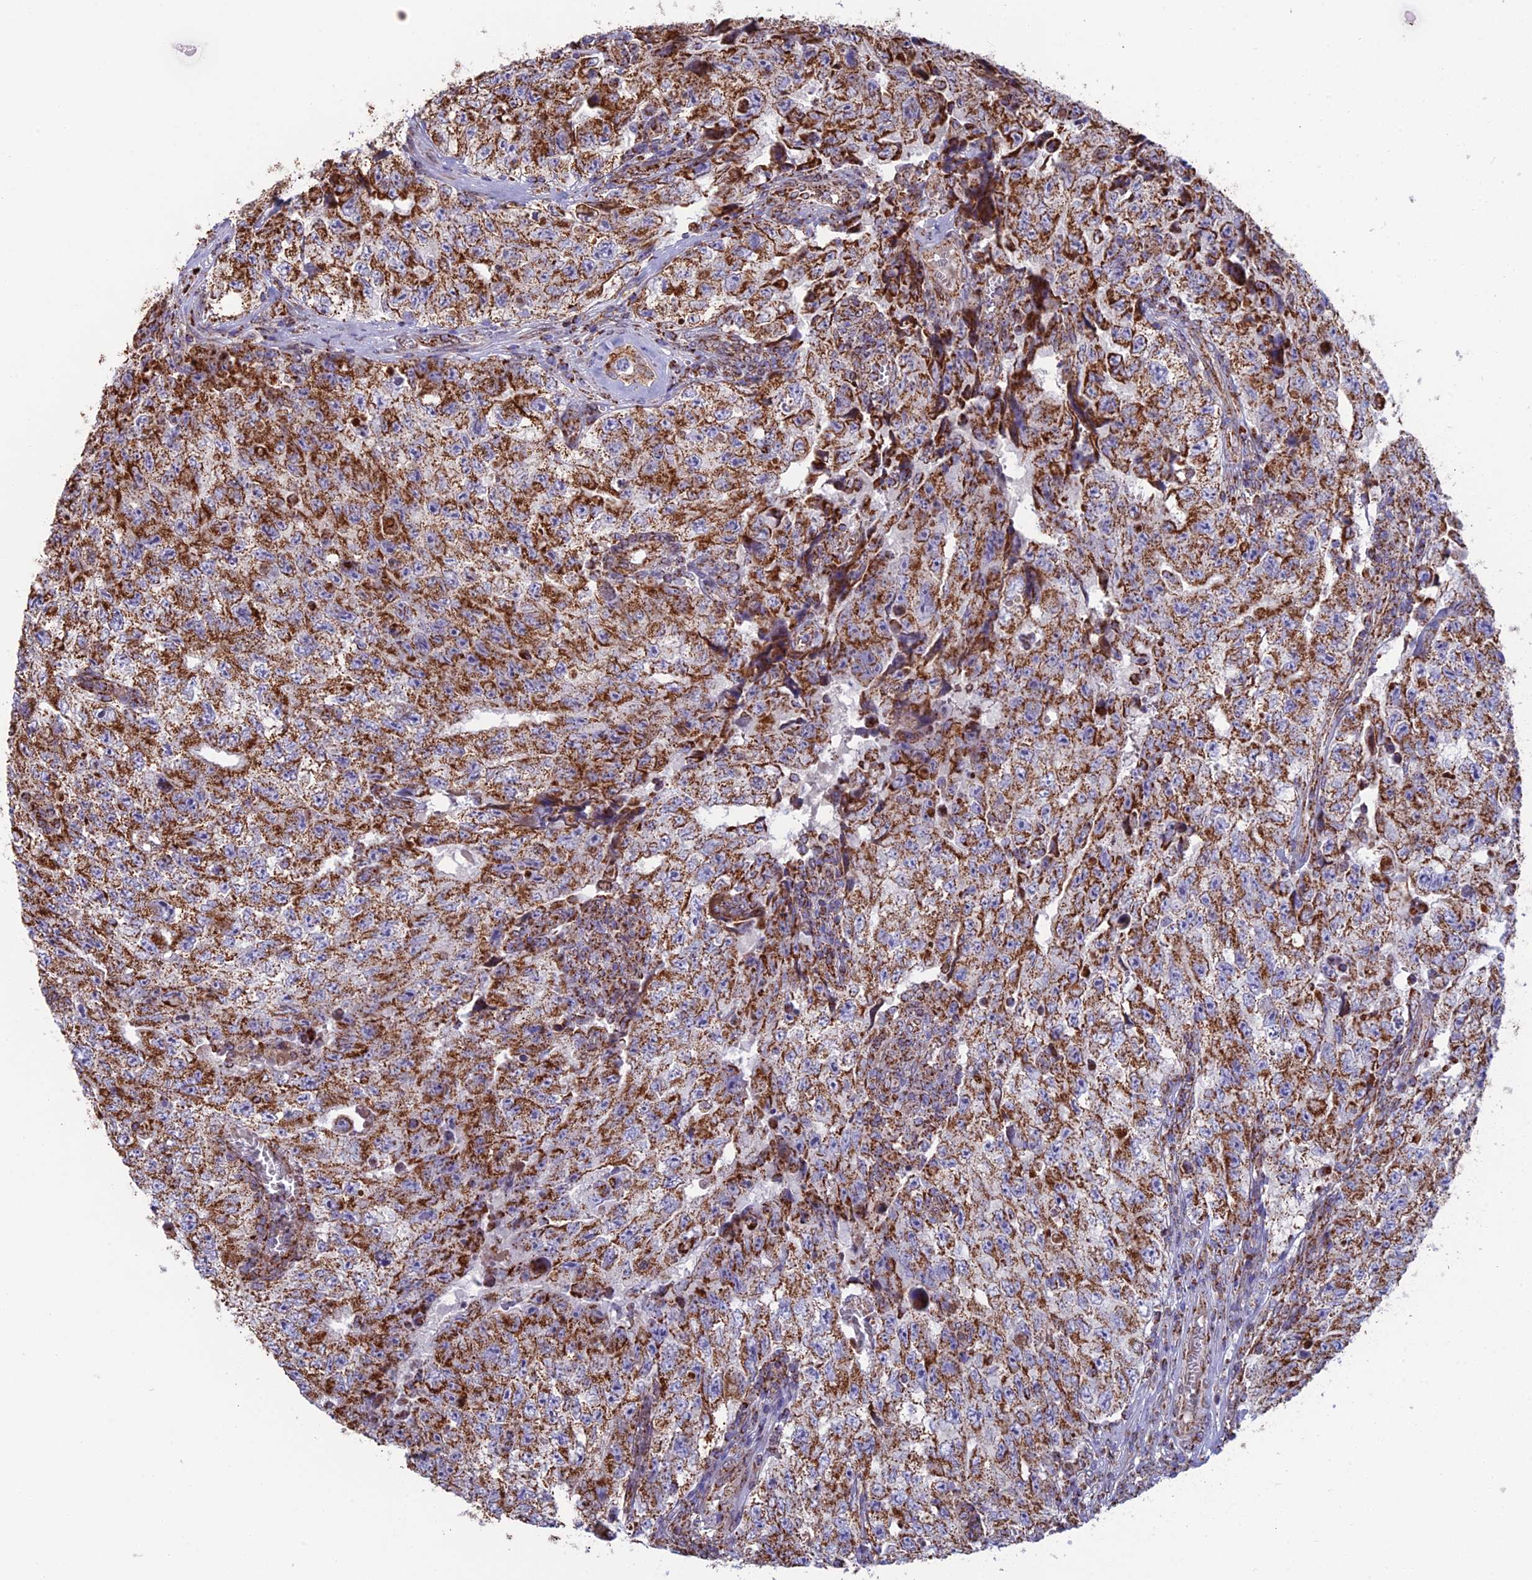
{"staining": {"intensity": "strong", "quantity": ">75%", "location": "cytoplasmic/membranous"}, "tissue": "testis cancer", "cell_type": "Tumor cells", "image_type": "cancer", "snomed": [{"axis": "morphology", "description": "Carcinoma, Embryonal, NOS"}, {"axis": "topography", "description": "Testis"}], "caption": "IHC micrograph of testis cancer (embryonal carcinoma) stained for a protein (brown), which exhibits high levels of strong cytoplasmic/membranous staining in approximately >75% of tumor cells.", "gene": "CS", "patient": {"sex": "male", "age": 17}}